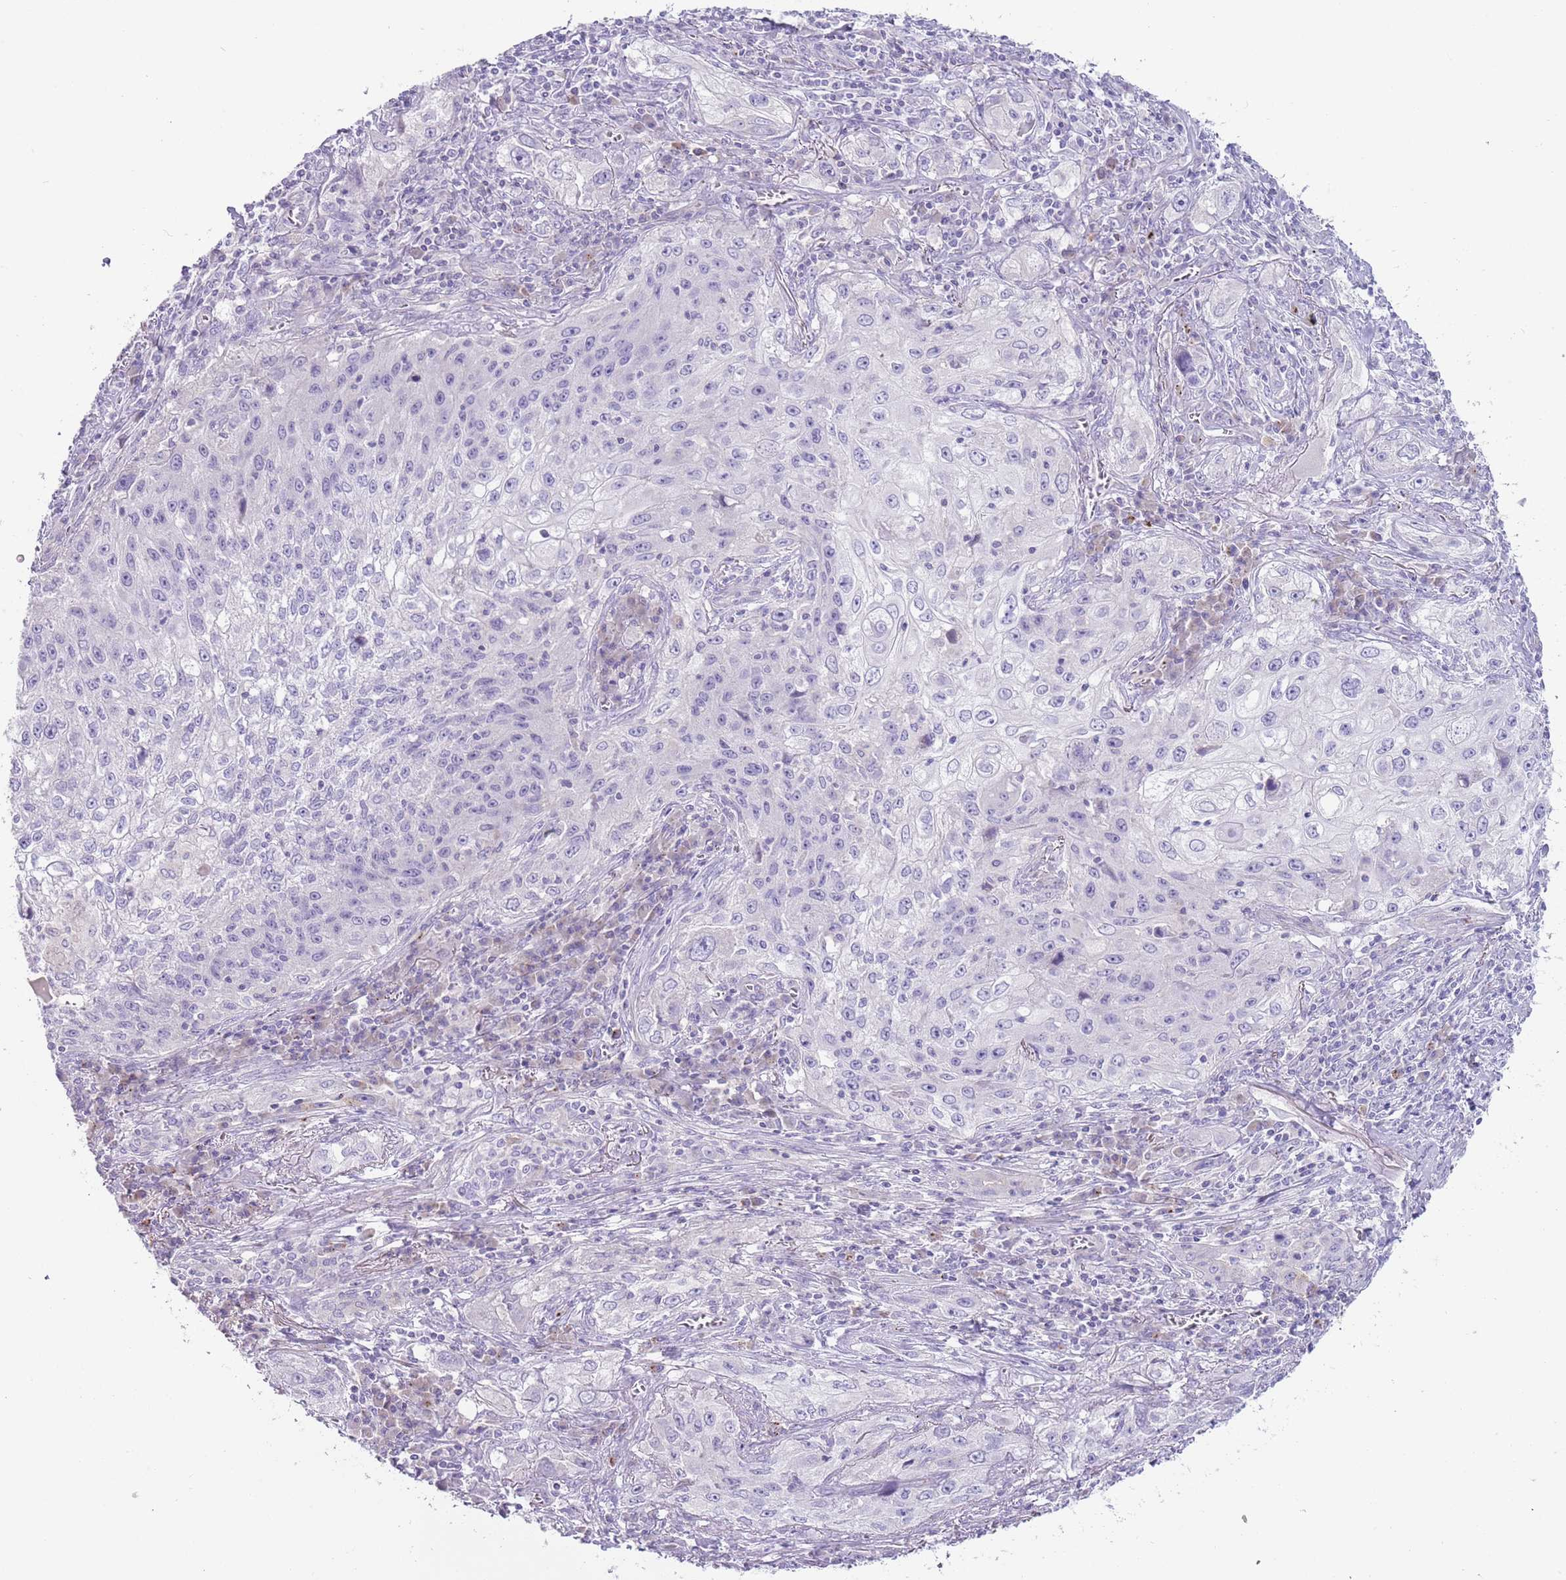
{"staining": {"intensity": "negative", "quantity": "none", "location": "none"}, "tissue": "lung cancer", "cell_type": "Tumor cells", "image_type": "cancer", "snomed": [{"axis": "morphology", "description": "Squamous cell carcinoma, NOS"}, {"axis": "topography", "description": "Lung"}], "caption": "The immunohistochemistry (IHC) photomicrograph has no significant positivity in tumor cells of squamous cell carcinoma (lung) tissue.", "gene": "LRRN3", "patient": {"sex": "female", "age": 69}}